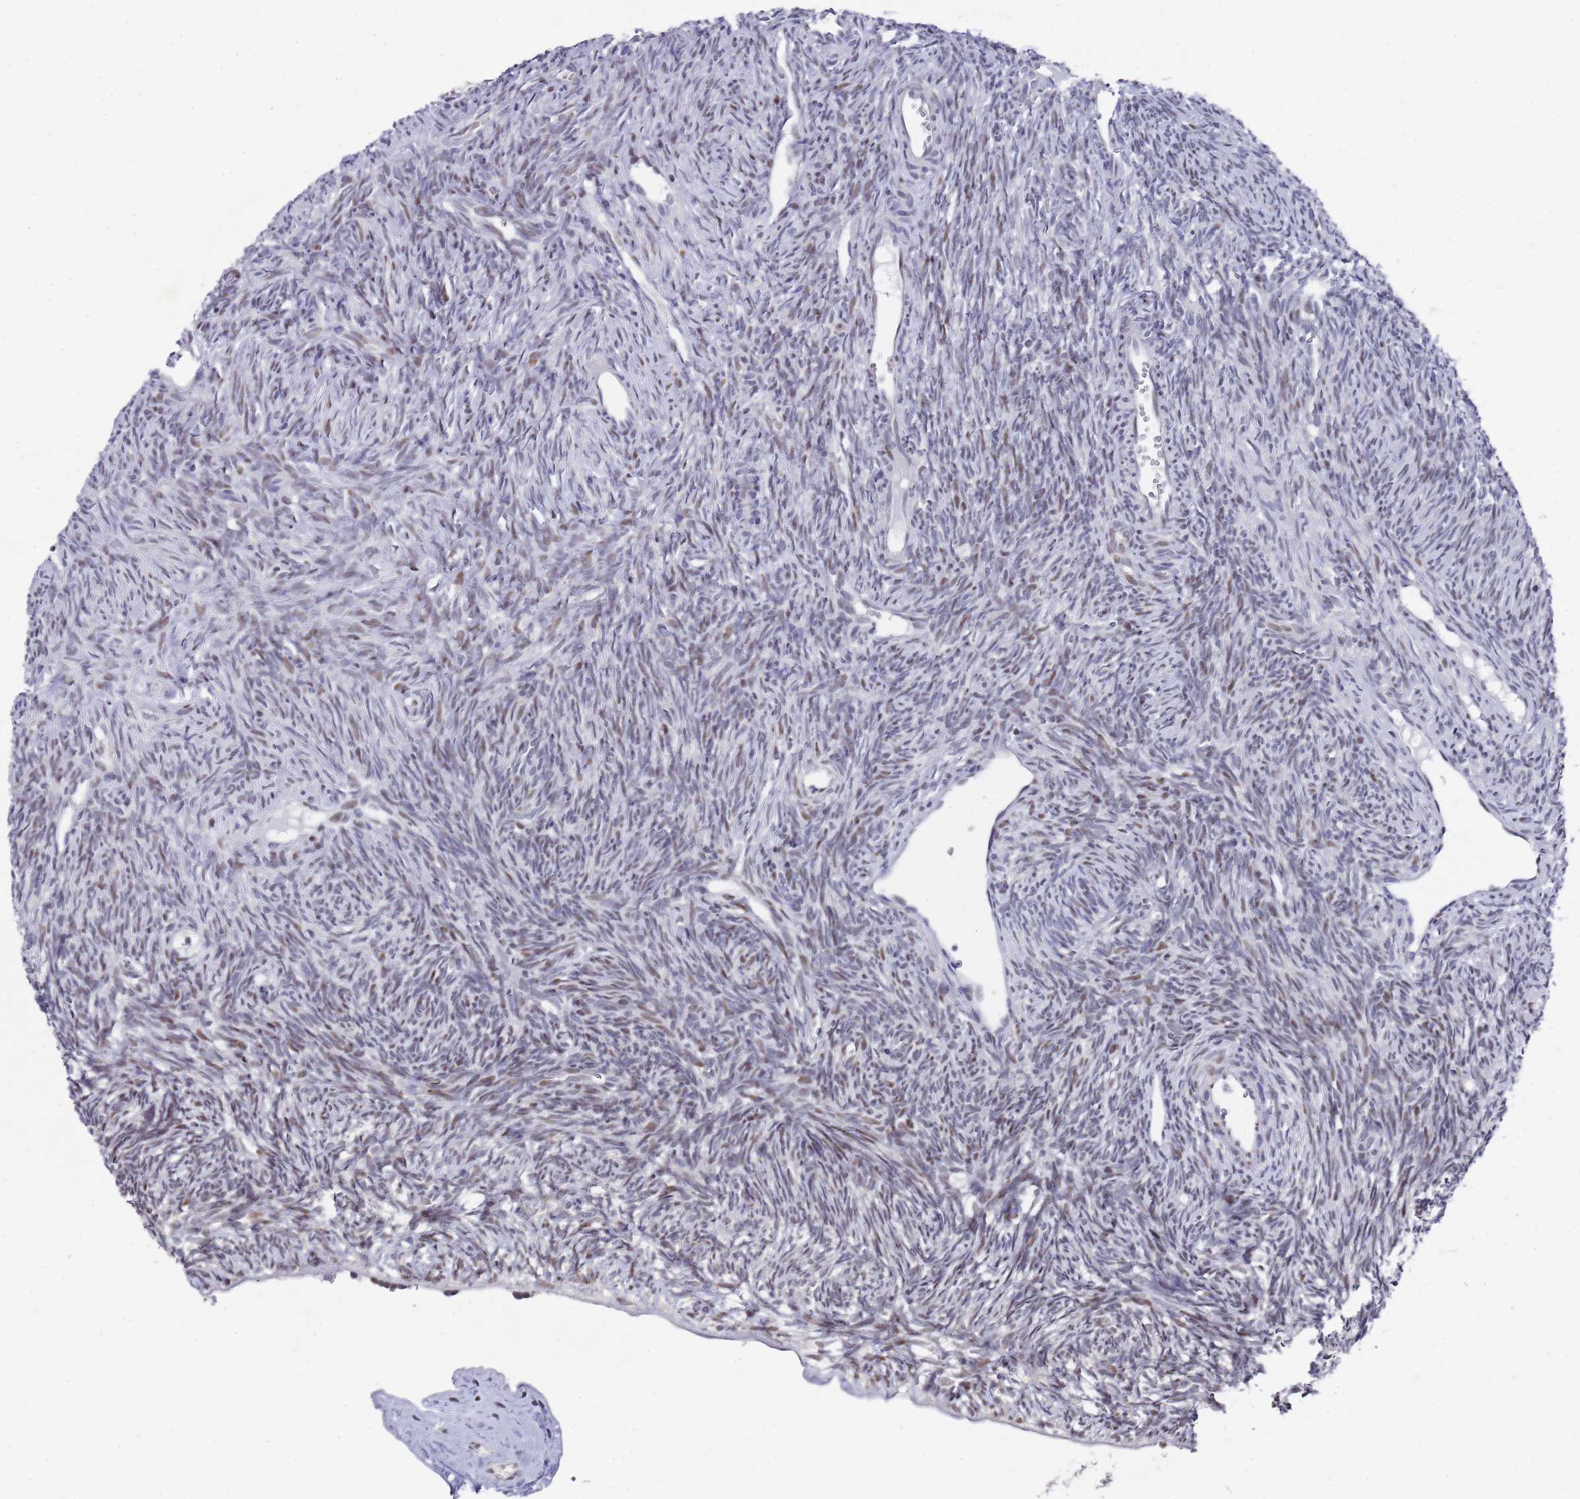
{"staining": {"intensity": "moderate", "quantity": "25%-75%", "location": "nuclear"}, "tissue": "ovary", "cell_type": "Ovarian stroma cells", "image_type": "normal", "snomed": [{"axis": "morphology", "description": "Normal tissue, NOS"}, {"axis": "topography", "description": "Ovary"}], "caption": "Immunohistochemistry (IHC) (DAB) staining of unremarkable human ovary reveals moderate nuclear protein expression in approximately 25%-75% of ovarian stroma cells. Nuclei are stained in blue.", "gene": "COPS6", "patient": {"sex": "female", "age": 51}}